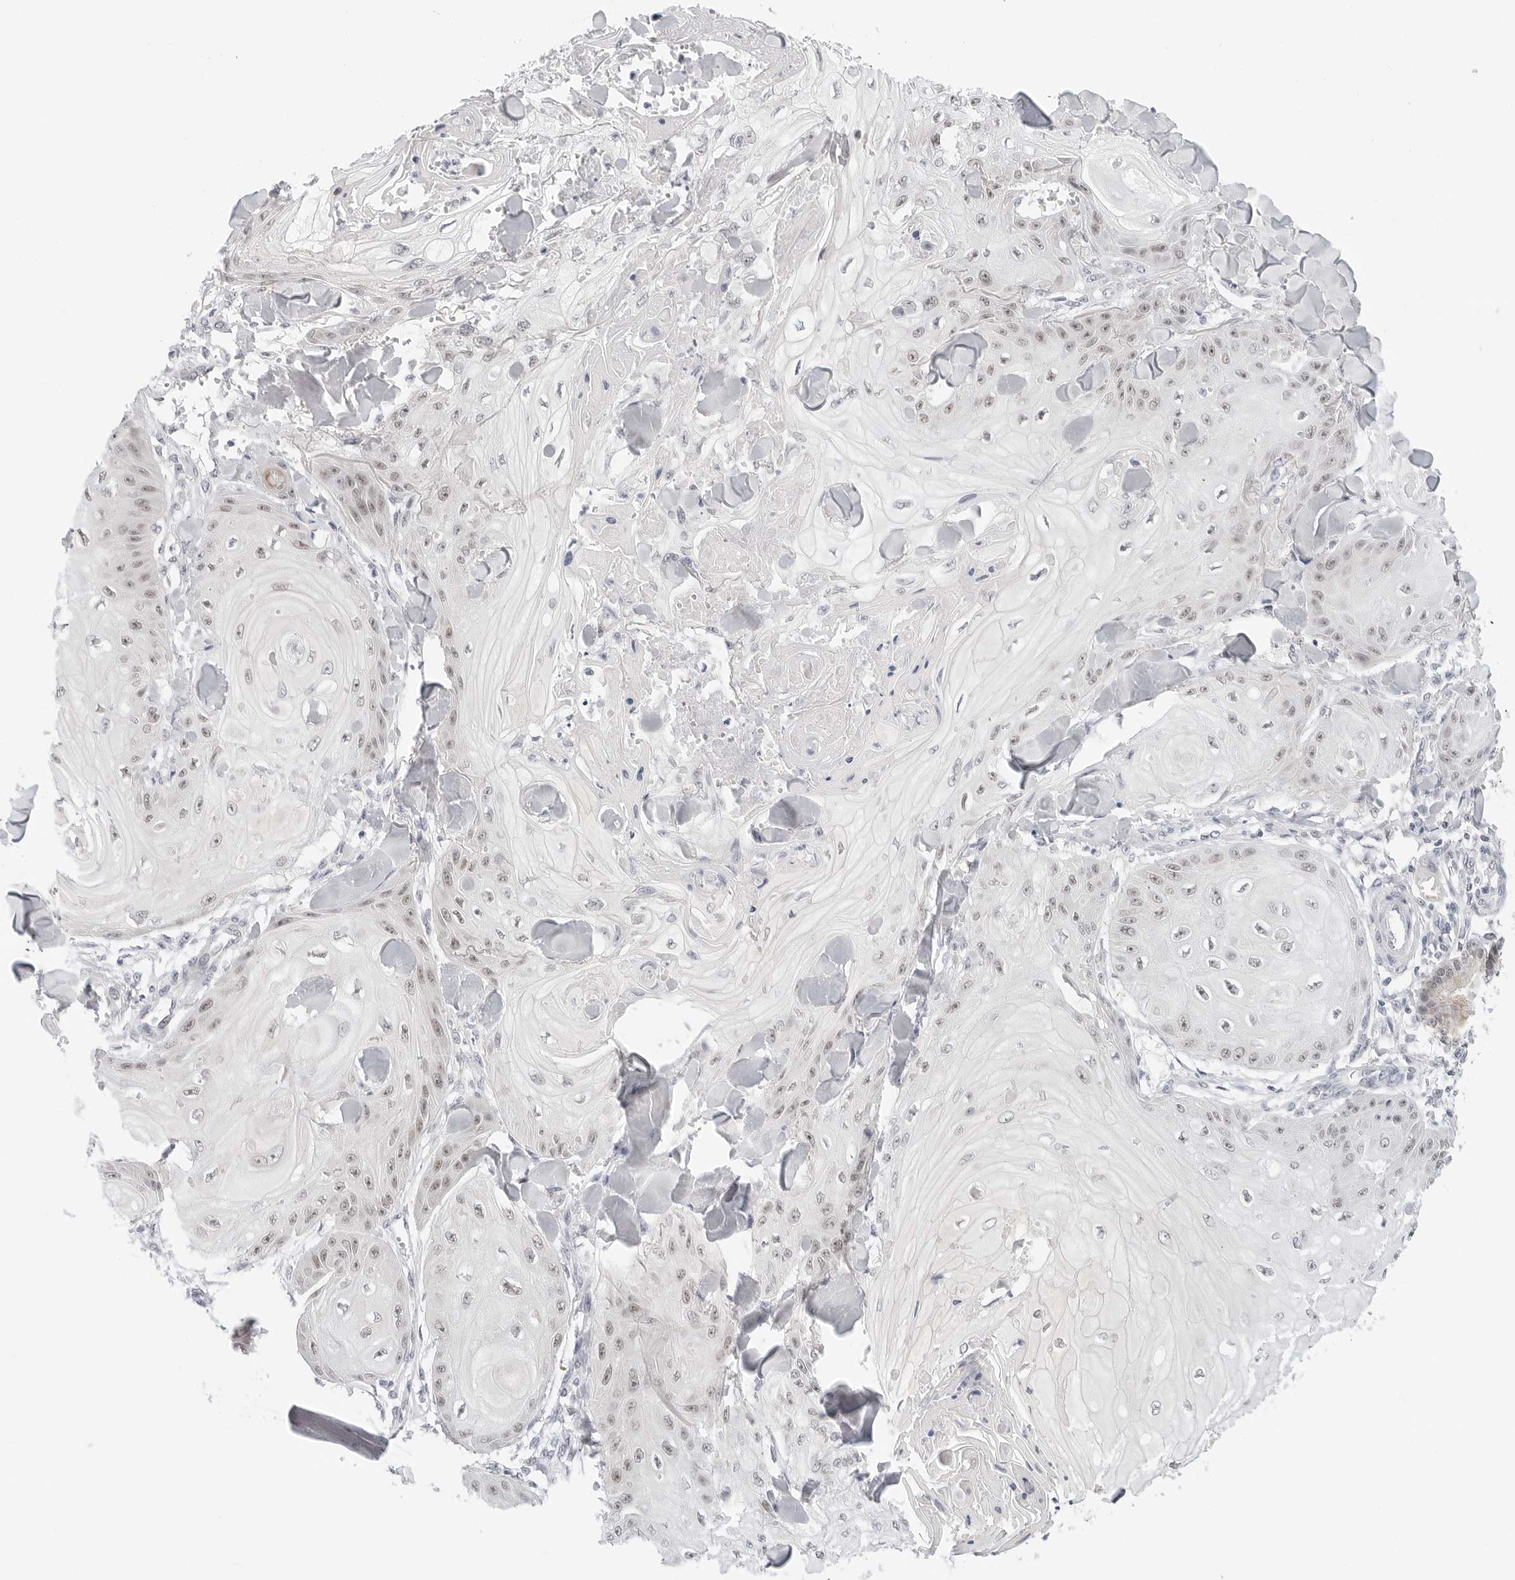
{"staining": {"intensity": "weak", "quantity": "<25%", "location": "nuclear"}, "tissue": "skin cancer", "cell_type": "Tumor cells", "image_type": "cancer", "snomed": [{"axis": "morphology", "description": "Squamous cell carcinoma, NOS"}, {"axis": "topography", "description": "Skin"}], "caption": "IHC histopathology image of neoplastic tissue: squamous cell carcinoma (skin) stained with DAB (3,3'-diaminobenzidine) exhibits no significant protein staining in tumor cells.", "gene": "TSEN2", "patient": {"sex": "male", "age": 74}}